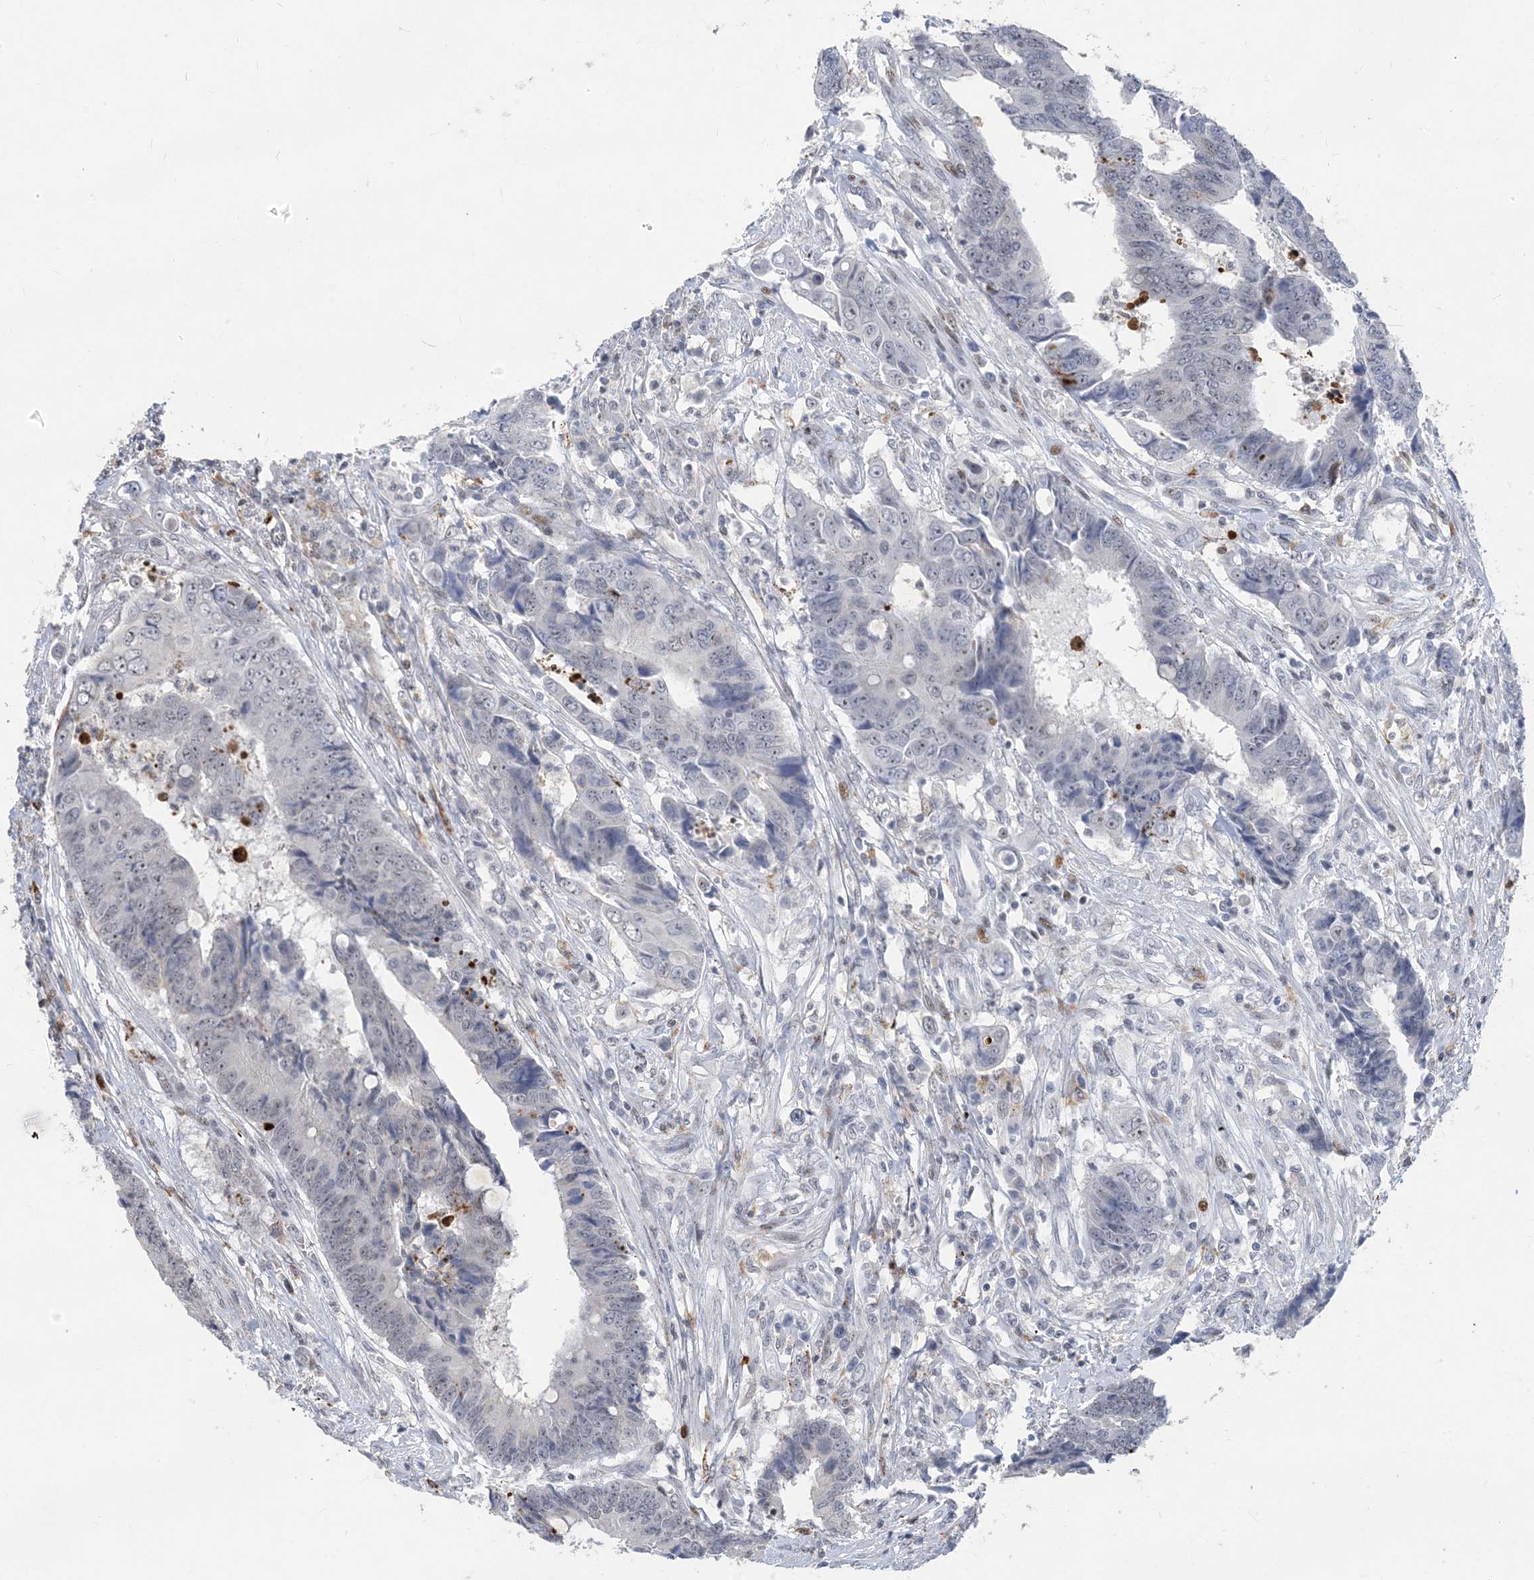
{"staining": {"intensity": "negative", "quantity": "none", "location": "none"}, "tissue": "colorectal cancer", "cell_type": "Tumor cells", "image_type": "cancer", "snomed": [{"axis": "morphology", "description": "Adenocarcinoma, NOS"}, {"axis": "topography", "description": "Rectum"}], "caption": "A histopathology image of human colorectal adenocarcinoma is negative for staining in tumor cells.", "gene": "SLC25A53", "patient": {"sex": "male", "age": 84}}